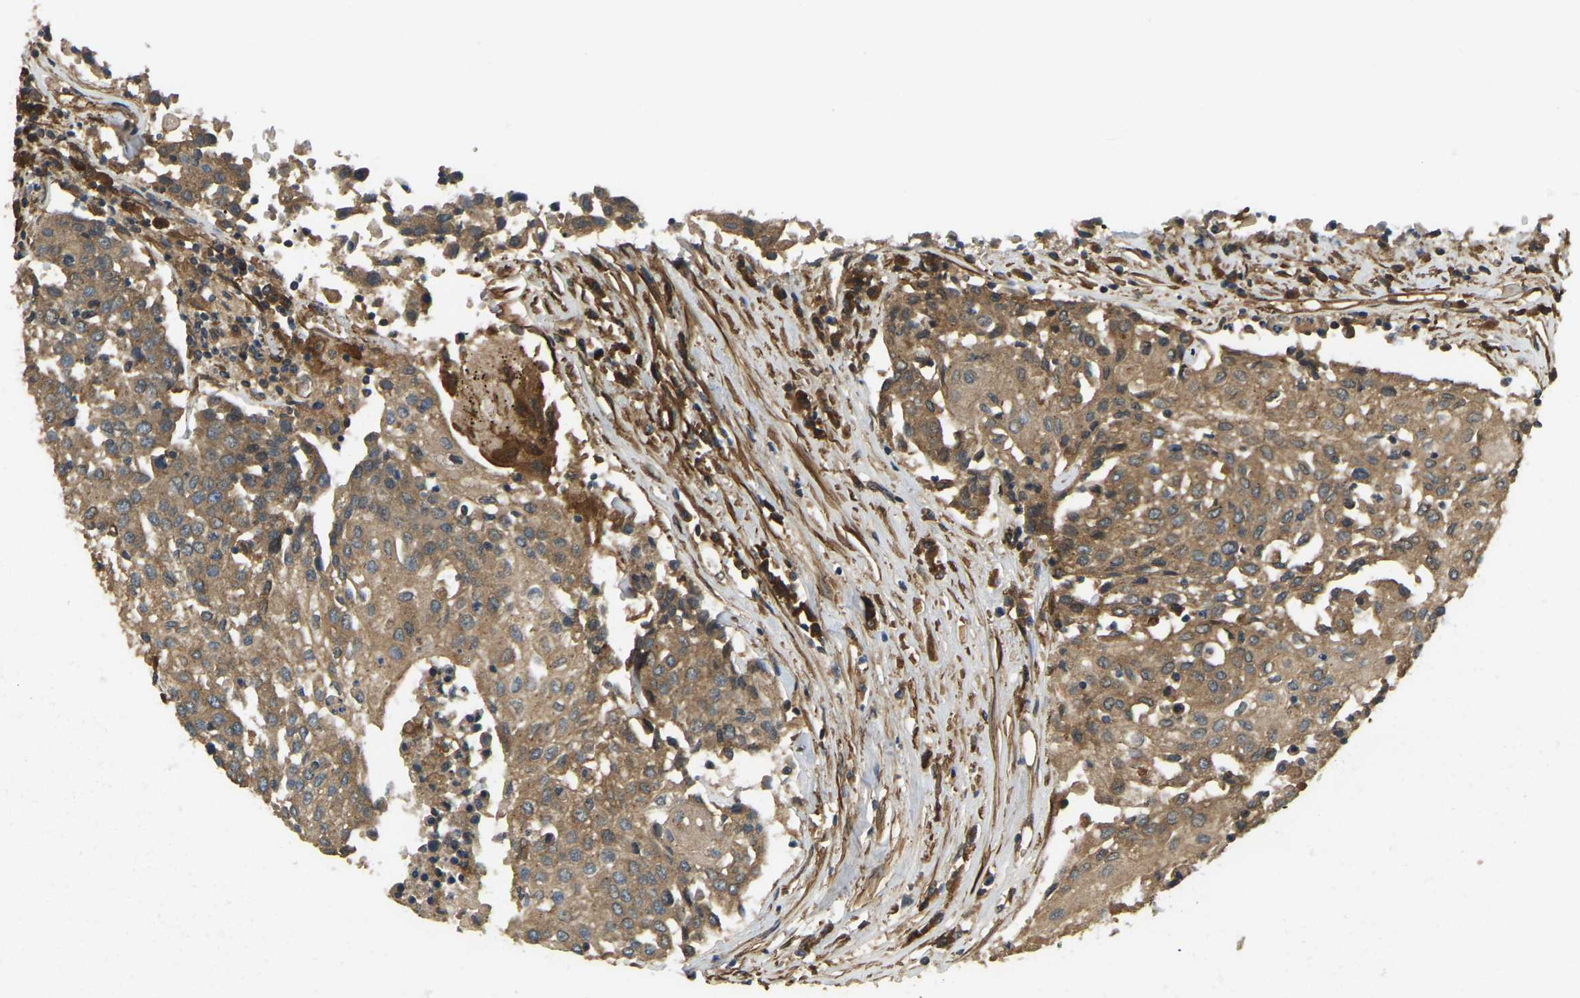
{"staining": {"intensity": "moderate", "quantity": ">75%", "location": "cytoplasmic/membranous"}, "tissue": "urothelial cancer", "cell_type": "Tumor cells", "image_type": "cancer", "snomed": [{"axis": "morphology", "description": "Urothelial carcinoma, High grade"}, {"axis": "topography", "description": "Urinary bladder"}], "caption": "IHC micrograph of human high-grade urothelial carcinoma stained for a protein (brown), which demonstrates medium levels of moderate cytoplasmic/membranous positivity in approximately >75% of tumor cells.", "gene": "ERGIC1", "patient": {"sex": "female", "age": 85}}